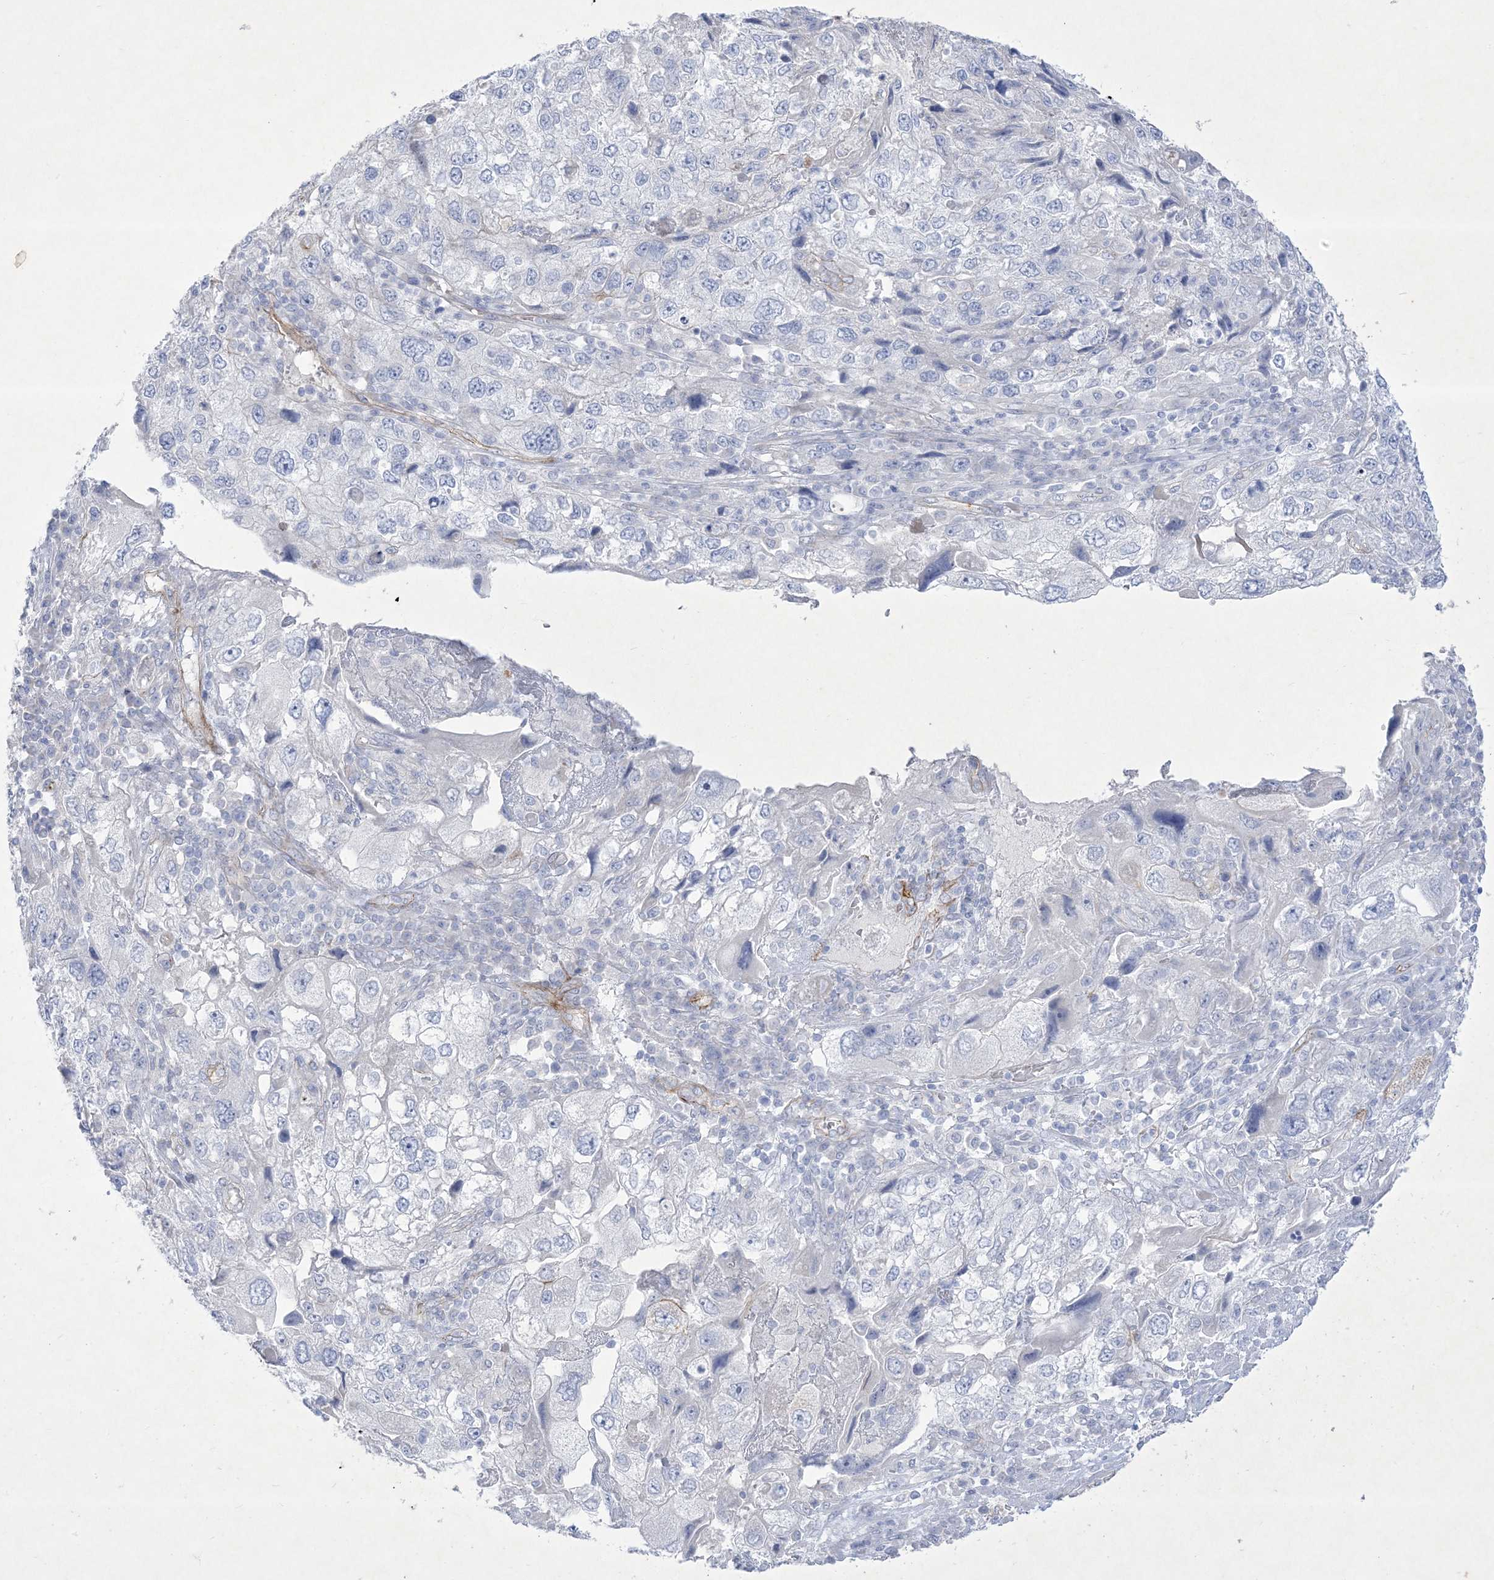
{"staining": {"intensity": "negative", "quantity": "none", "location": "none"}, "tissue": "endometrial cancer", "cell_type": "Tumor cells", "image_type": "cancer", "snomed": [{"axis": "morphology", "description": "Adenocarcinoma, NOS"}, {"axis": "topography", "description": "Endometrium"}], "caption": "A high-resolution micrograph shows immunohistochemistry staining of endometrial cancer (adenocarcinoma), which demonstrates no significant positivity in tumor cells. (Brightfield microscopy of DAB immunohistochemistry at high magnification).", "gene": "B3GNT7", "patient": {"sex": "female", "age": 49}}